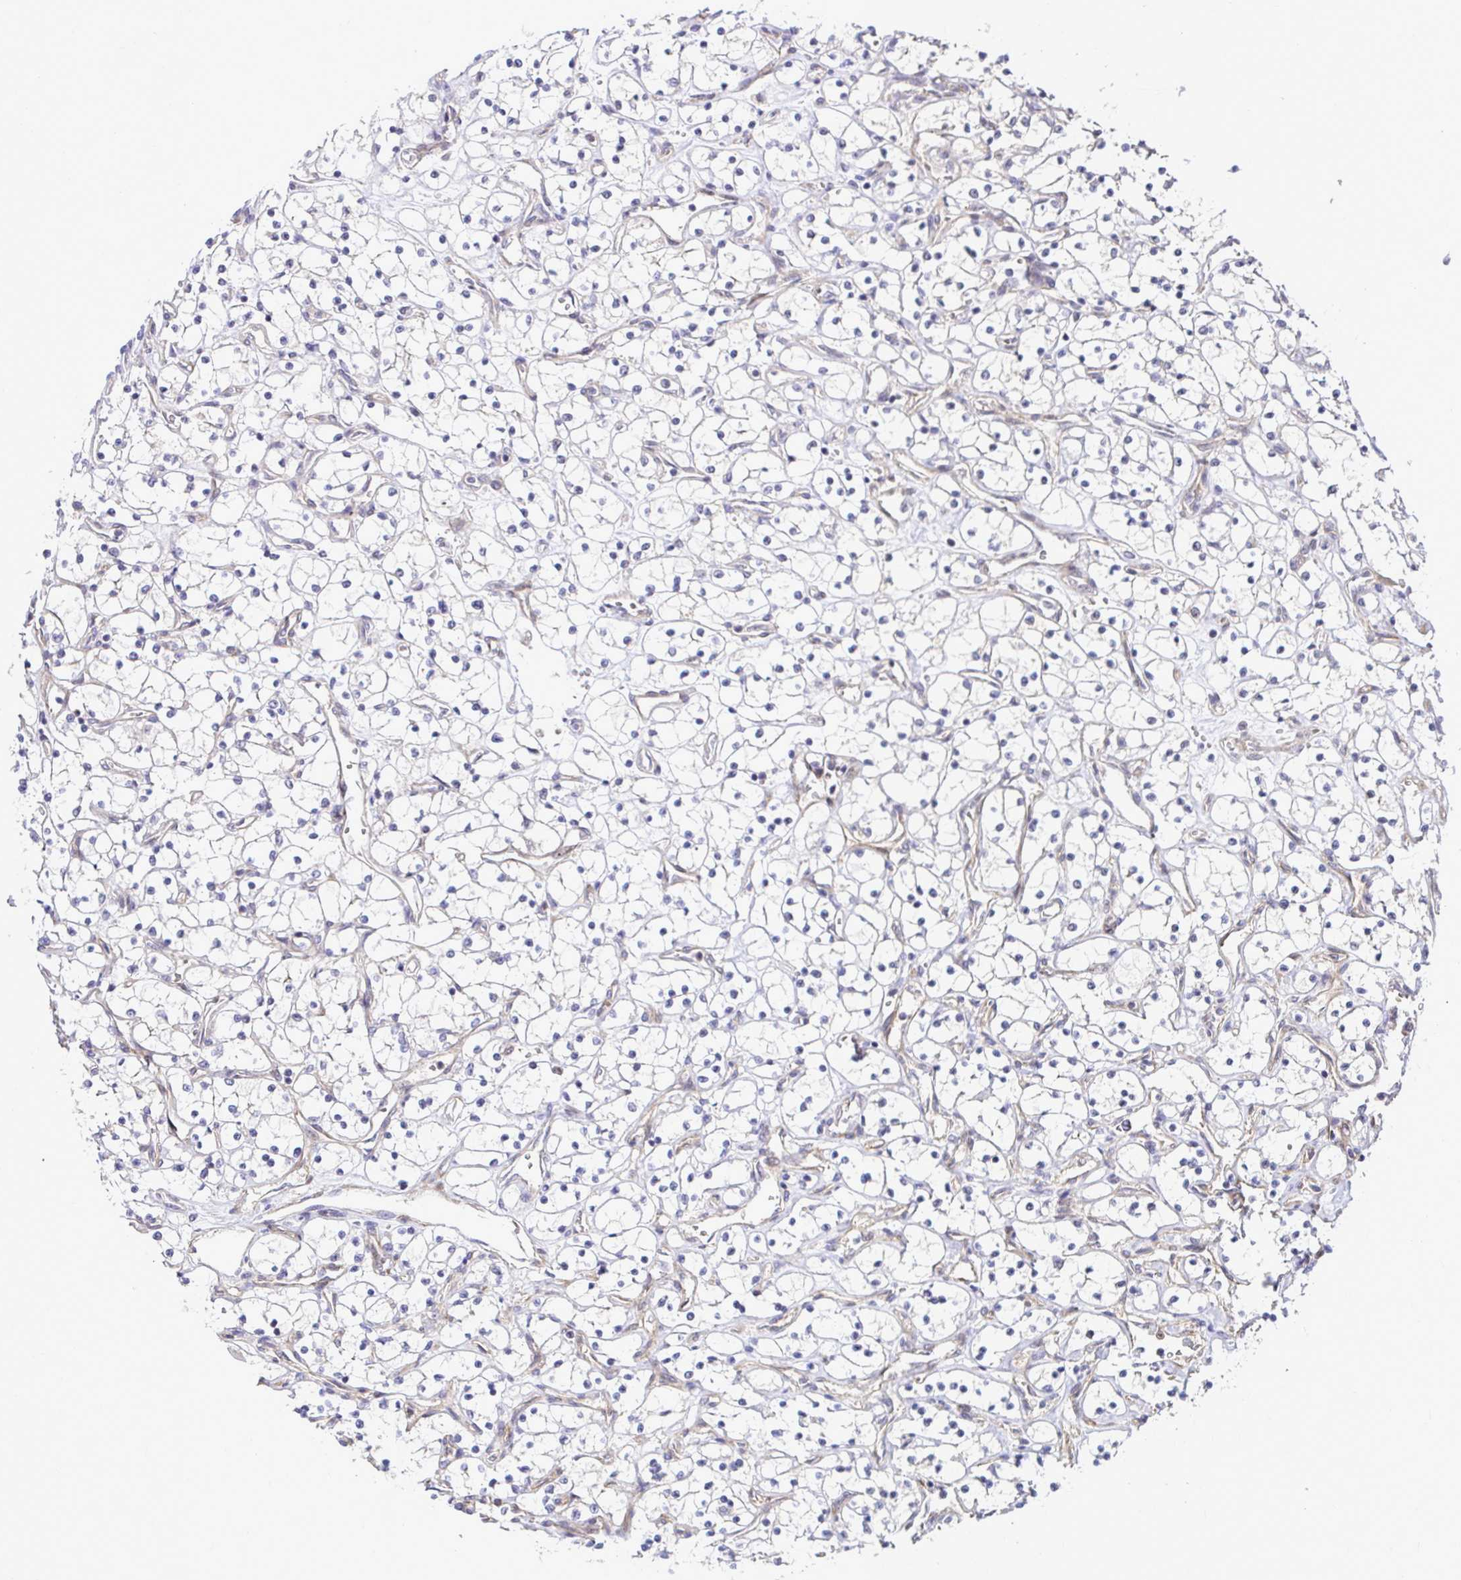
{"staining": {"intensity": "negative", "quantity": "none", "location": "none"}, "tissue": "renal cancer", "cell_type": "Tumor cells", "image_type": "cancer", "snomed": [{"axis": "morphology", "description": "Adenocarcinoma, NOS"}, {"axis": "topography", "description": "Kidney"}], "caption": "Immunohistochemistry of renal cancer (adenocarcinoma) shows no staining in tumor cells. Nuclei are stained in blue.", "gene": "TRIM55", "patient": {"sex": "female", "age": 69}}